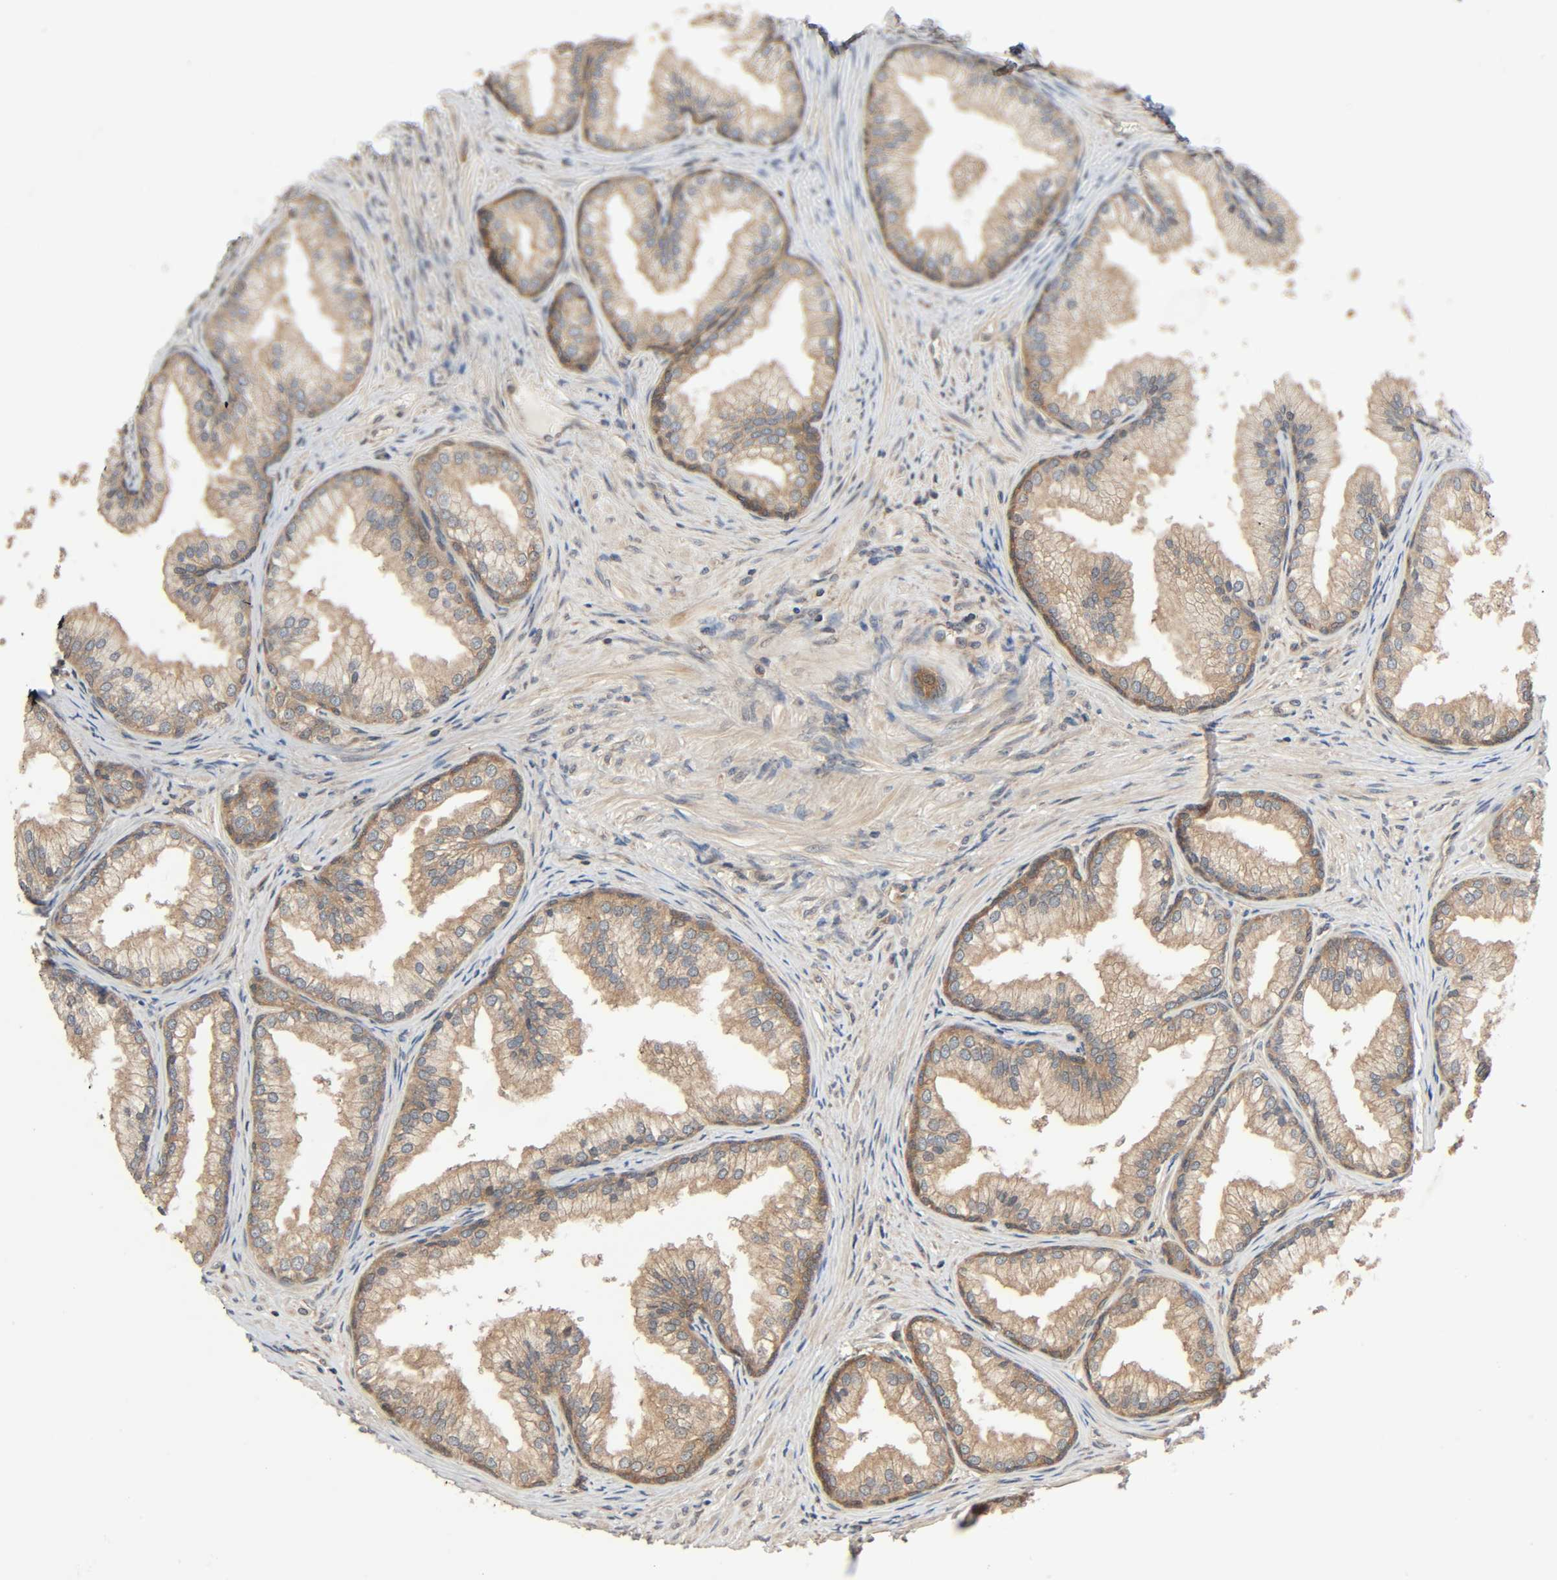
{"staining": {"intensity": "weak", "quantity": ">75%", "location": "cytoplasmic/membranous"}, "tissue": "prostate", "cell_type": "Glandular cells", "image_type": "normal", "snomed": [{"axis": "morphology", "description": "Normal tissue, NOS"}, {"axis": "topography", "description": "Prostate"}], "caption": "An immunohistochemistry (IHC) histopathology image of benign tissue is shown. Protein staining in brown highlights weak cytoplasmic/membranous positivity in prostate within glandular cells.", "gene": "PPP2R1B", "patient": {"sex": "male", "age": 76}}